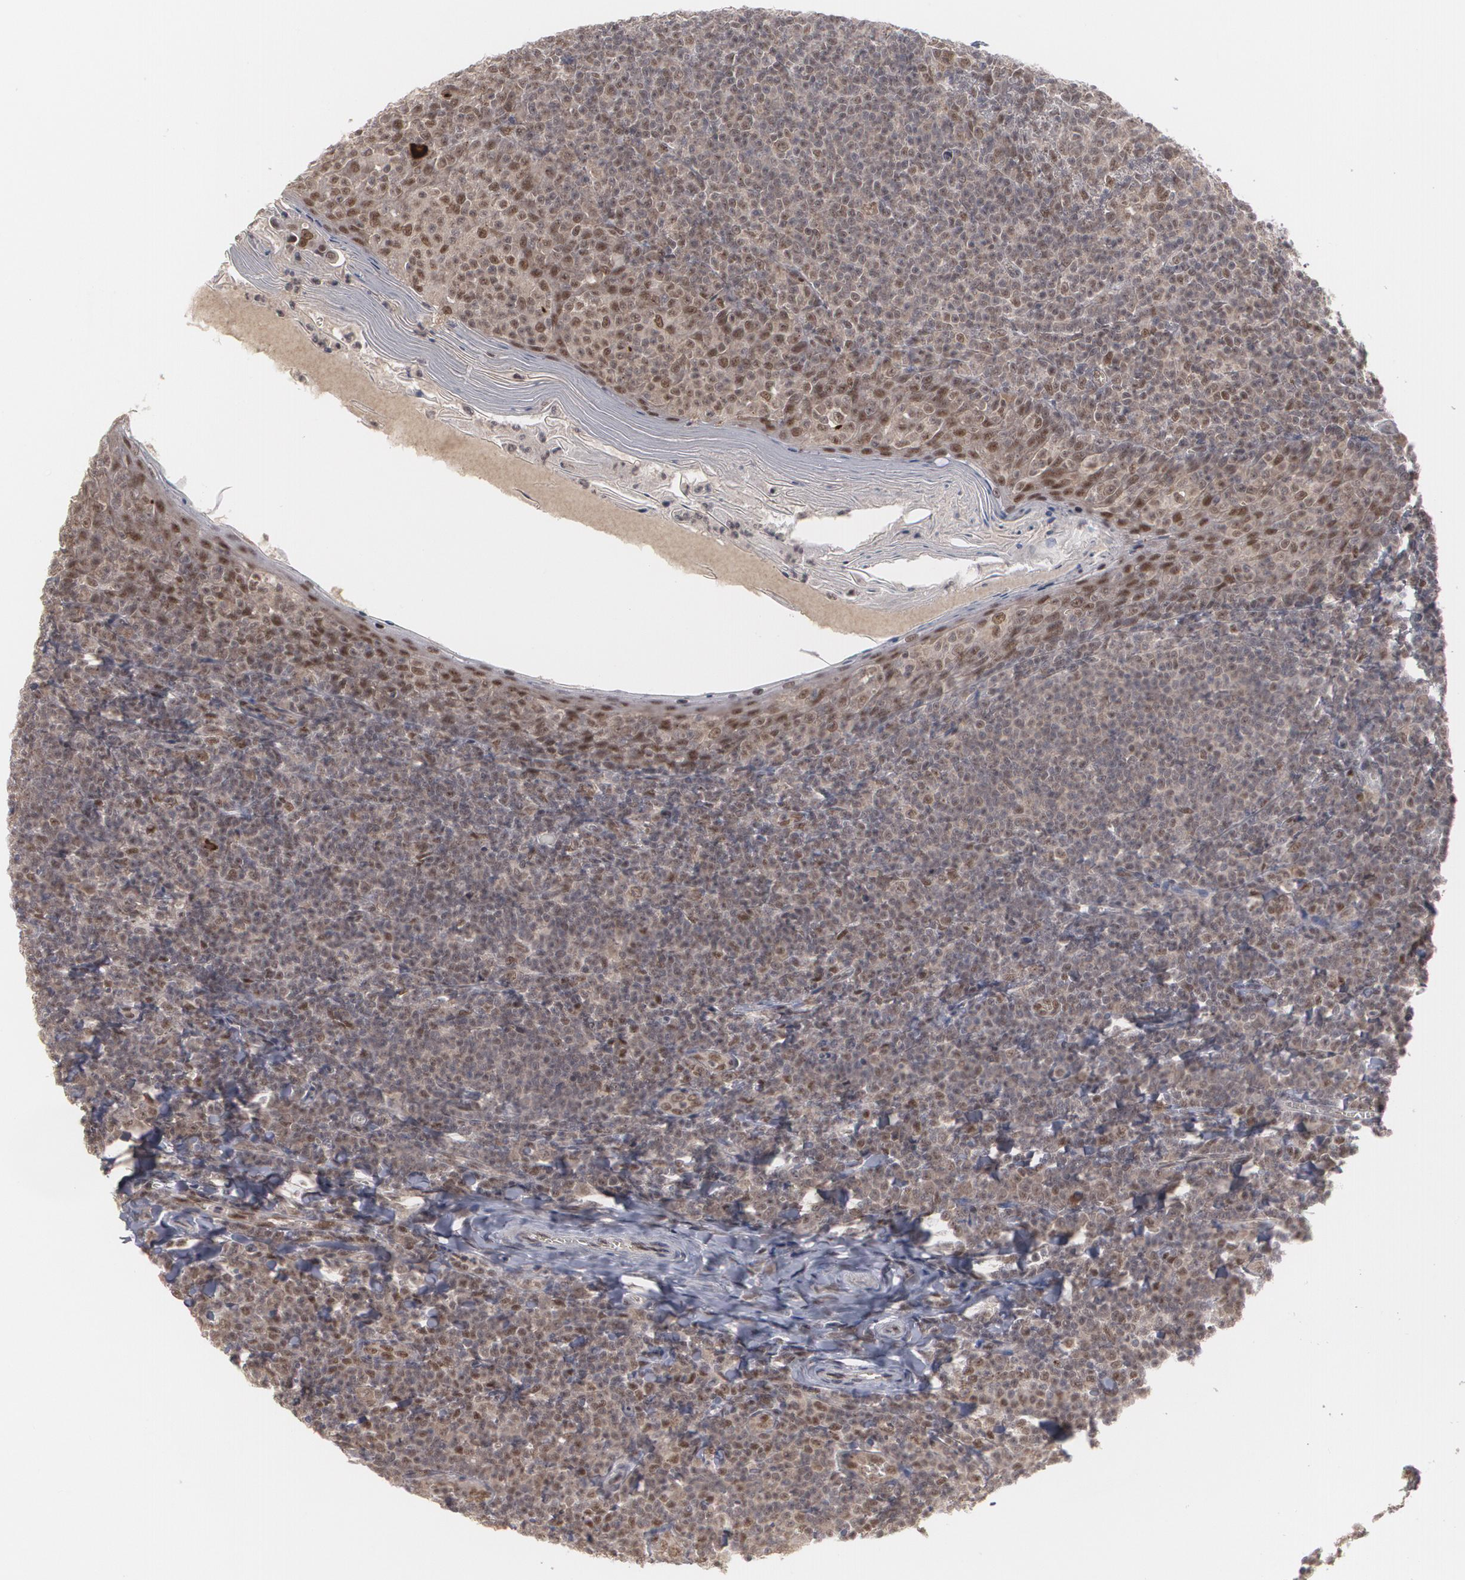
{"staining": {"intensity": "moderate", "quantity": ">75%", "location": "nuclear"}, "tissue": "tonsil", "cell_type": "Germinal center cells", "image_type": "normal", "snomed": [{"axis": "morphology", "description": "Normal tissue, NOS"}, {"axis": "topography", "description": "Tonsil"}], "caption": "IHC histopathology image of benign tonsil: tonsil stained using IHC reveals medium levels of moderate protein expression localized specifically in the nuclear of germinal center cells, appearing as a nuclear brown color.", "gene": "INTS6L", "patient": {"sex": "male", "age": 31}}